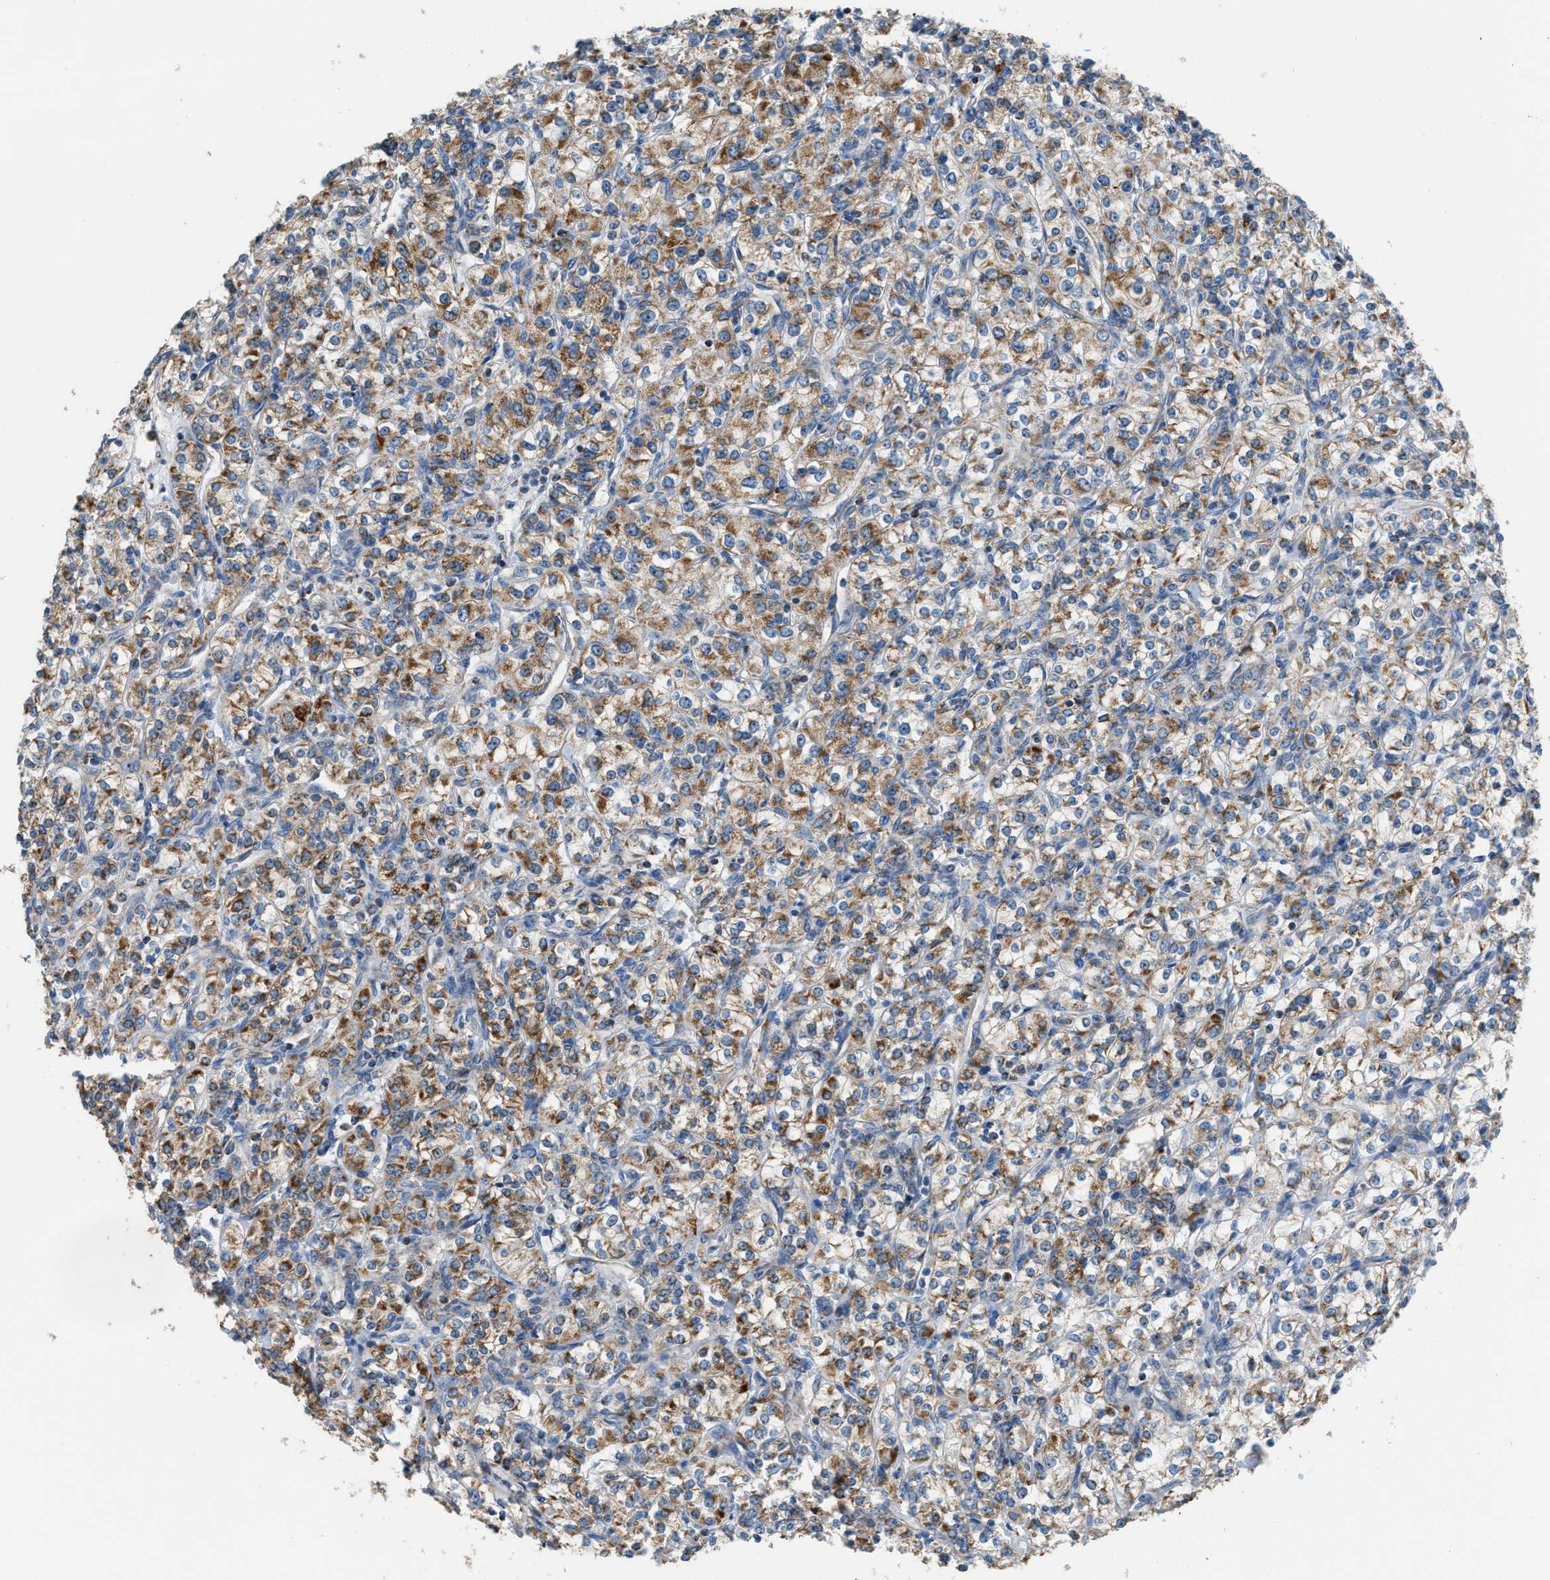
{"staining": {"intensity": "moderate", "quantity": ">75%", "location": "cytoplasmic/membranous"}, "tissue": "renal cancer", "cell_type": "Tumor cells", "image_type": "cancer", "snomed": [{"axis": "morphology", "description": "Adenocarcinoma, NOS"}, {"axis": "topography", "description": "Kidney"}], "caption": "Brown immunohistochemical staining in renal cancer exhibits moderate cytoplasmic/membranous expression in approximately >75% of tumor cells.", "gene": "ETFB", "patient": {"sex": "male", "age": 77}}